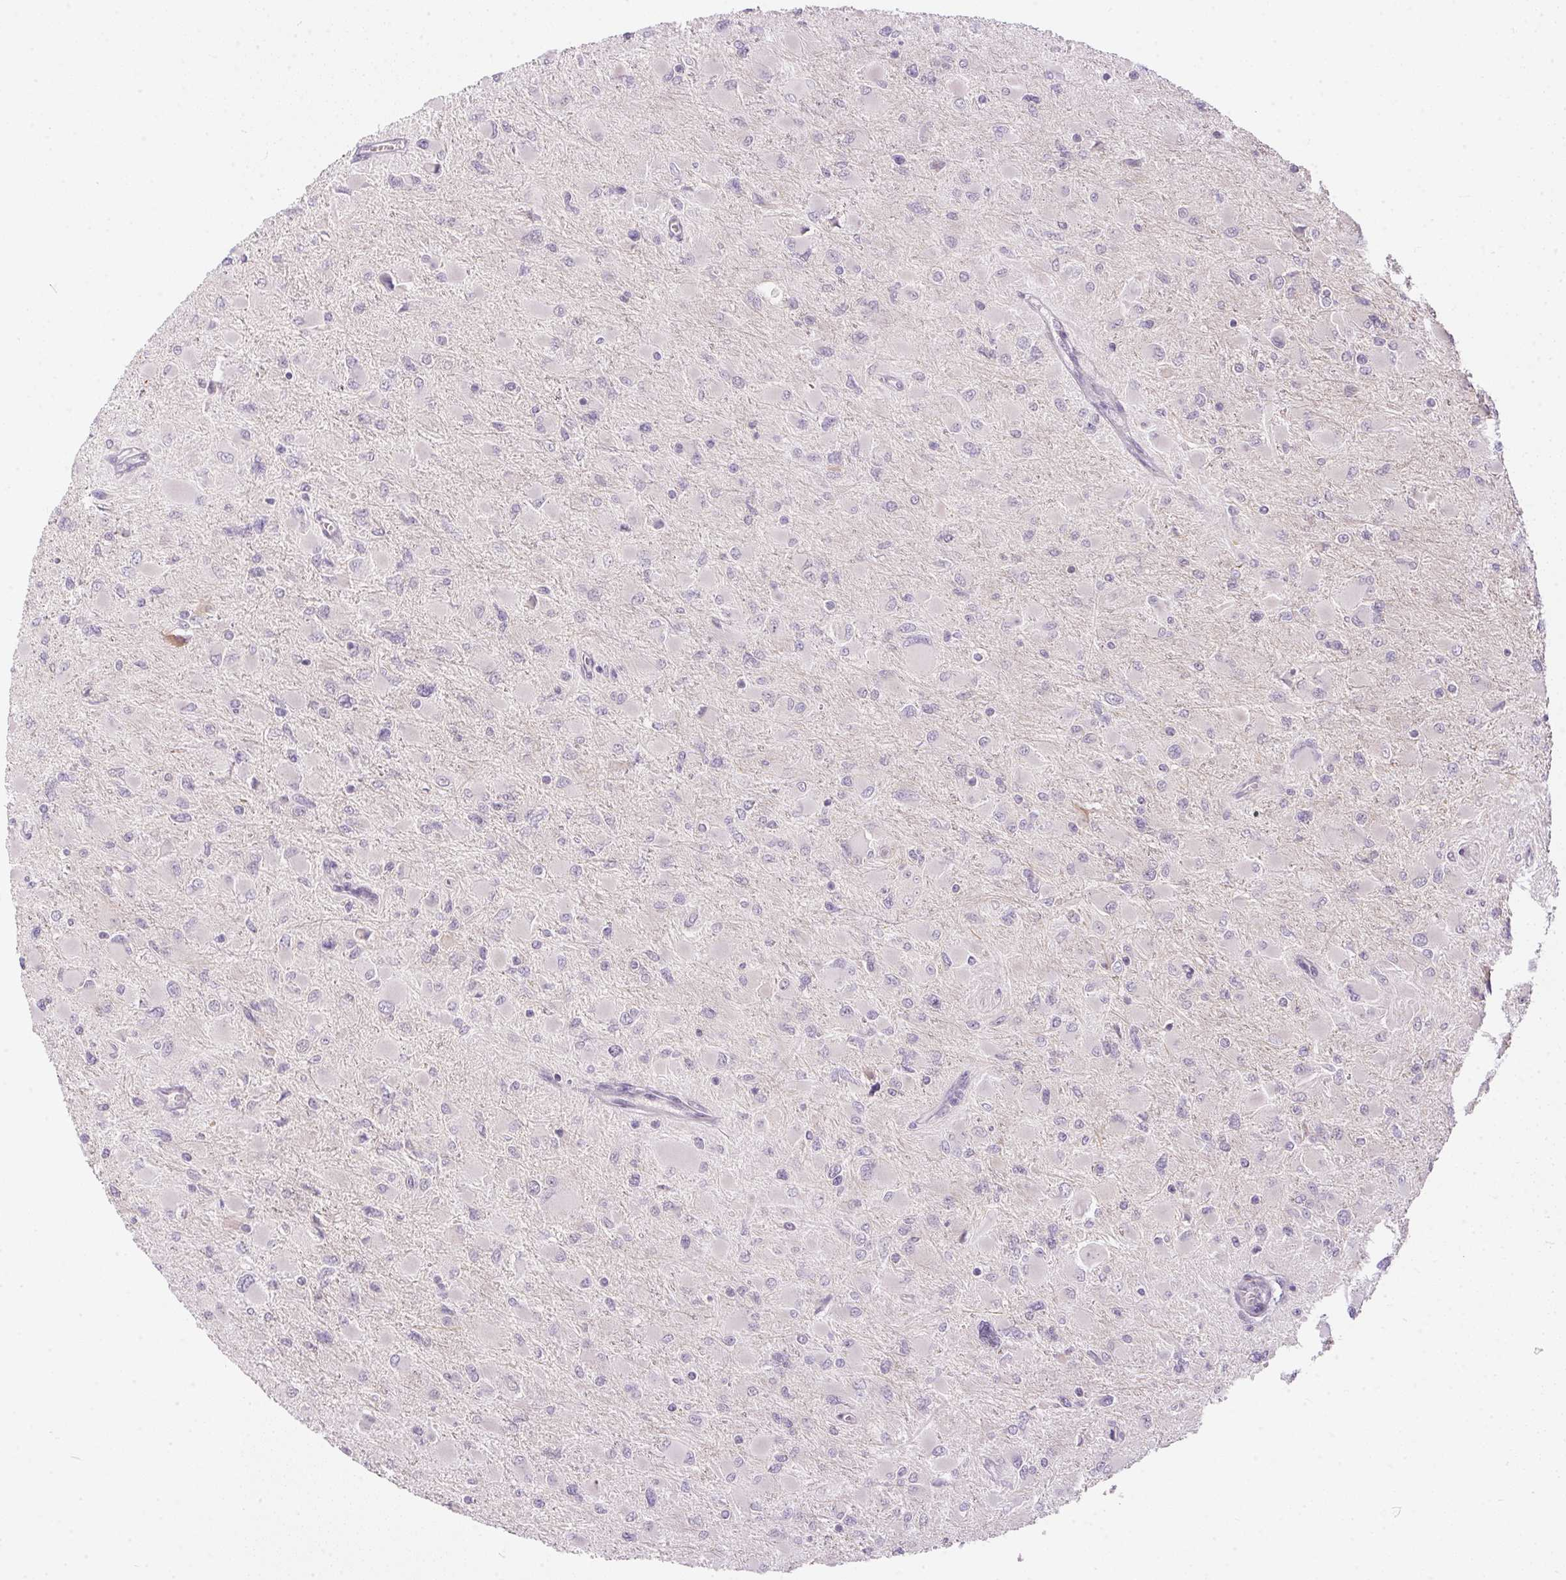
{"staining": {"intensity": "negative", "quantity": "none", "location": "none"}, "tissue": "glioma", "cell_type": "Tumor cells", "image_type": "cancer", "snomed": [{"axis": "morphology", "description": "Glioma, malignant, High grade"}, {"axis": "topography", "description": "Cerebral cortex"}], "caption": "High power microscopy image of an immunohistochemistry (IHC) histopathology image of glioma, revealing no significant staining in tumor cells.", "gene": "TTC23L", "patient": {"sex": "female", "age": 36}}